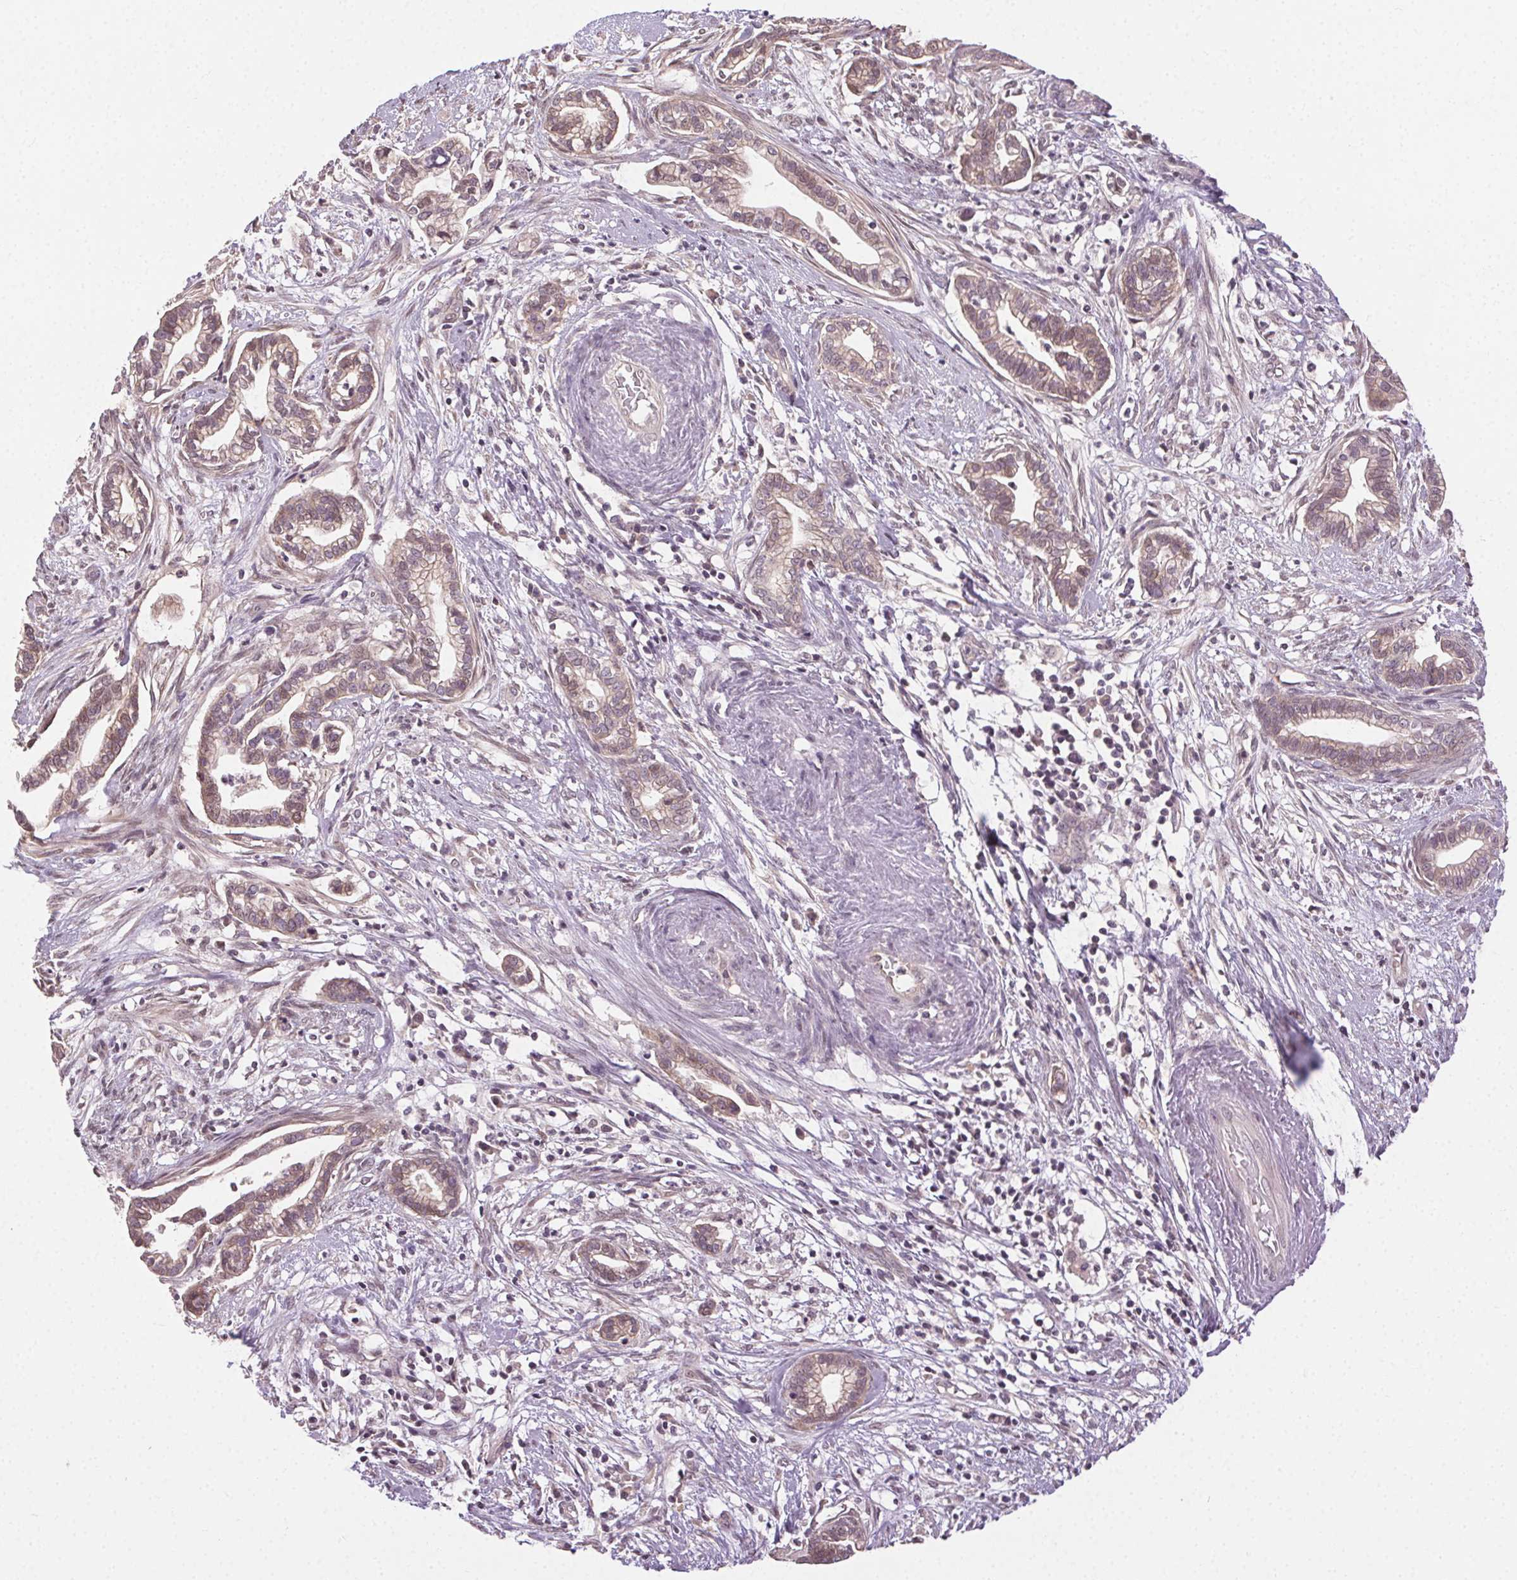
{"staining": {"intensity": "weak", "quantity": "25%-75%", "location": "cytoplasmic/membranous"}, "tissue": "cervical cancer", "cell_type": "Tumor cells", "image_type": "cancer", "snomed": [{"axis": "morphology", "description": "Adenocarcinoma, NOS"}, {"axis": "topography", "description": "Cervix"}], "caption": "IHC staining of cervical cancer (adenocarcinoma), which displays low levels of weak cytoplasmic/membranous positivity in approximately 25%-75% of tumor cells indicating weak cytoplasmic/membranous protein staining. The staining was performed using DAB (brown) for protein detection and nuclei were counterstained in hematoxylin (blue).", "gene": "ATP1B3", "patient": {"sex": "female", "age": 62}}